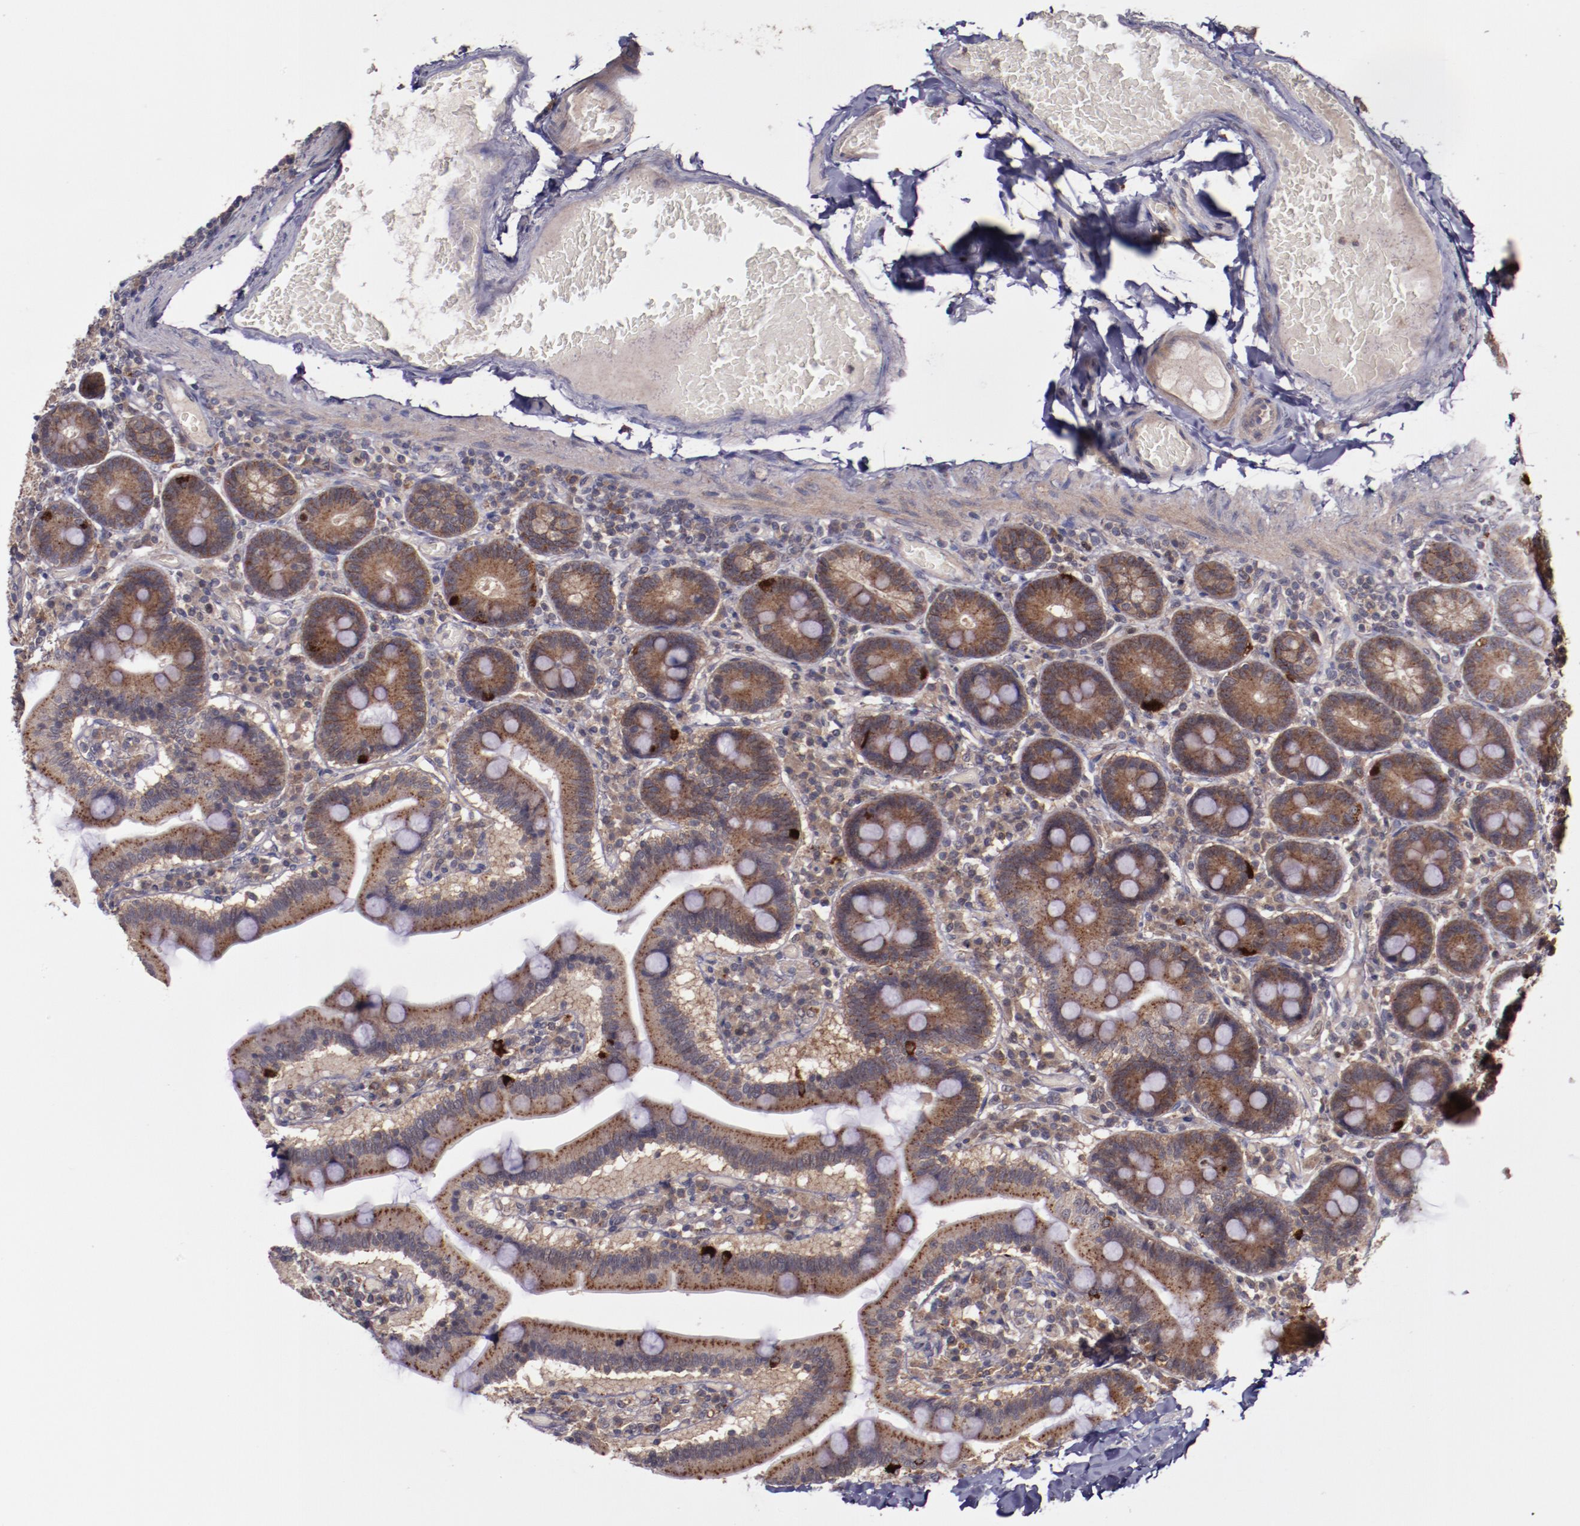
{"staining": {"intensity": "strong", "quantity": "<25%", "location": "cytoplasmic/membranous"}, "tissue": "duodenum", "cell_type": "Glandular cells", "image_type": "normal", "snomed": [{"axis": "morphology", "description": "Normal tissue, NOS"}, {"axis": "topography", "description": "Duodenum"}], "caption": "Normal duodenum shows strong cytoplasmic/membranous staining in about <25% of glandular cells, visualized by immunohistochemistry. The staining was performed using DAB, with brown indicating positive protein expression. Nuclei are stained blue with hematoxylin.", "gene": "FTSJ1", "patient": {"sex": "male", "age": 66}}